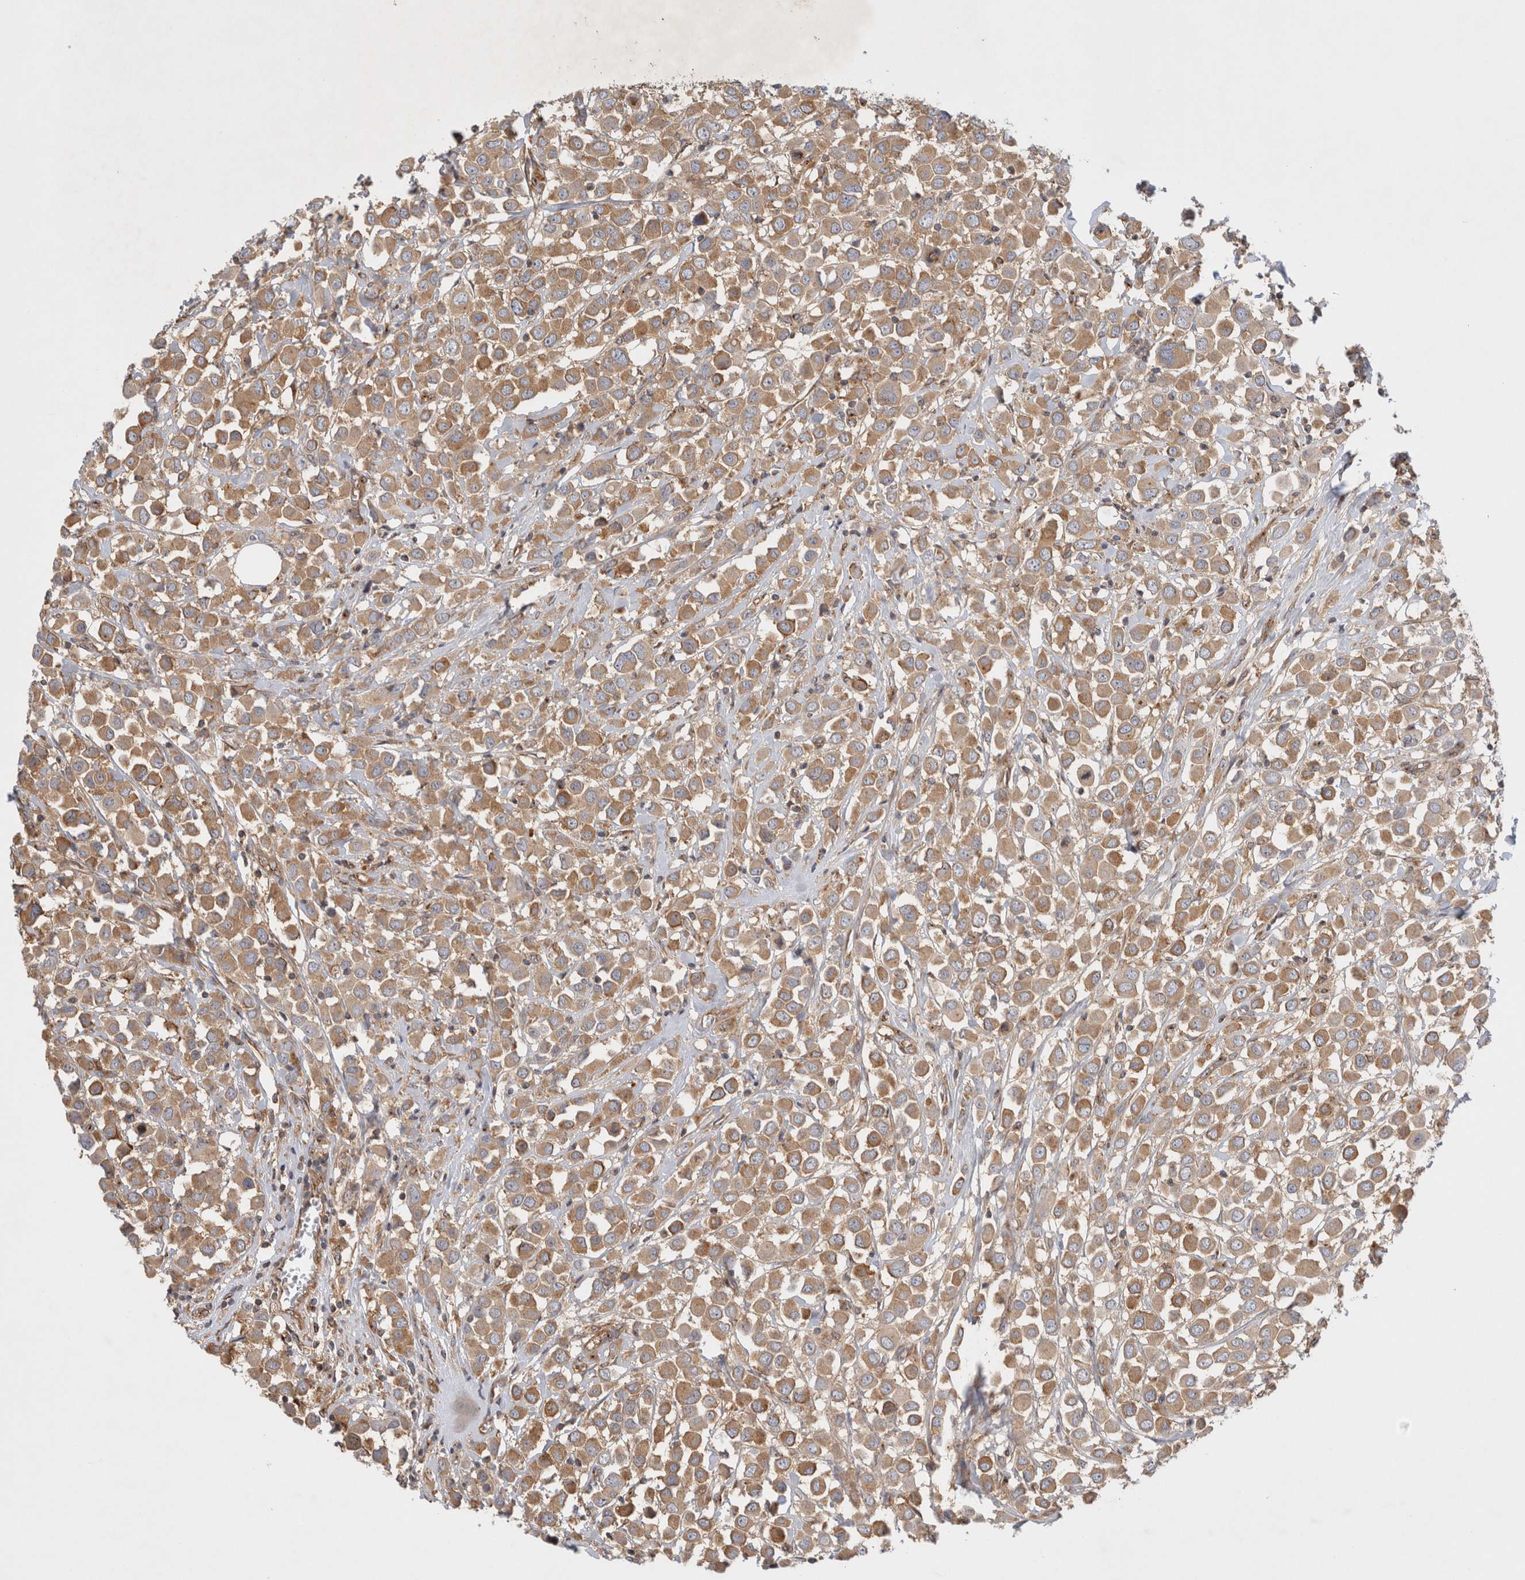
{"staining": {"intensity": "moderate", "quantity": ">75%", "location": "cytoplasmic/membranous"}, "tissue": "breast cancer", "cell_type": "Tumor cells", "image_type": "cancer", "snomed": [{"axis": "morphology", "description": "Duct carcinoma"}, {"axis": "topography", "description": "Breast"}], "caption": "Immunohistochemical staining of human intraductal carcinoma (breast) shows moderate cytoplasmic/membranous protein staining in approximately >75% of tumor cells. The staining was performed using DAB (3,3'-diaminobenzidine) to visualize the protein expression in brown, while the nuclei were stained in blue with hematoxylin (Magnification: 20x).", "gene": "GPR150", "patient": {"sex": "female", "age": 61}}